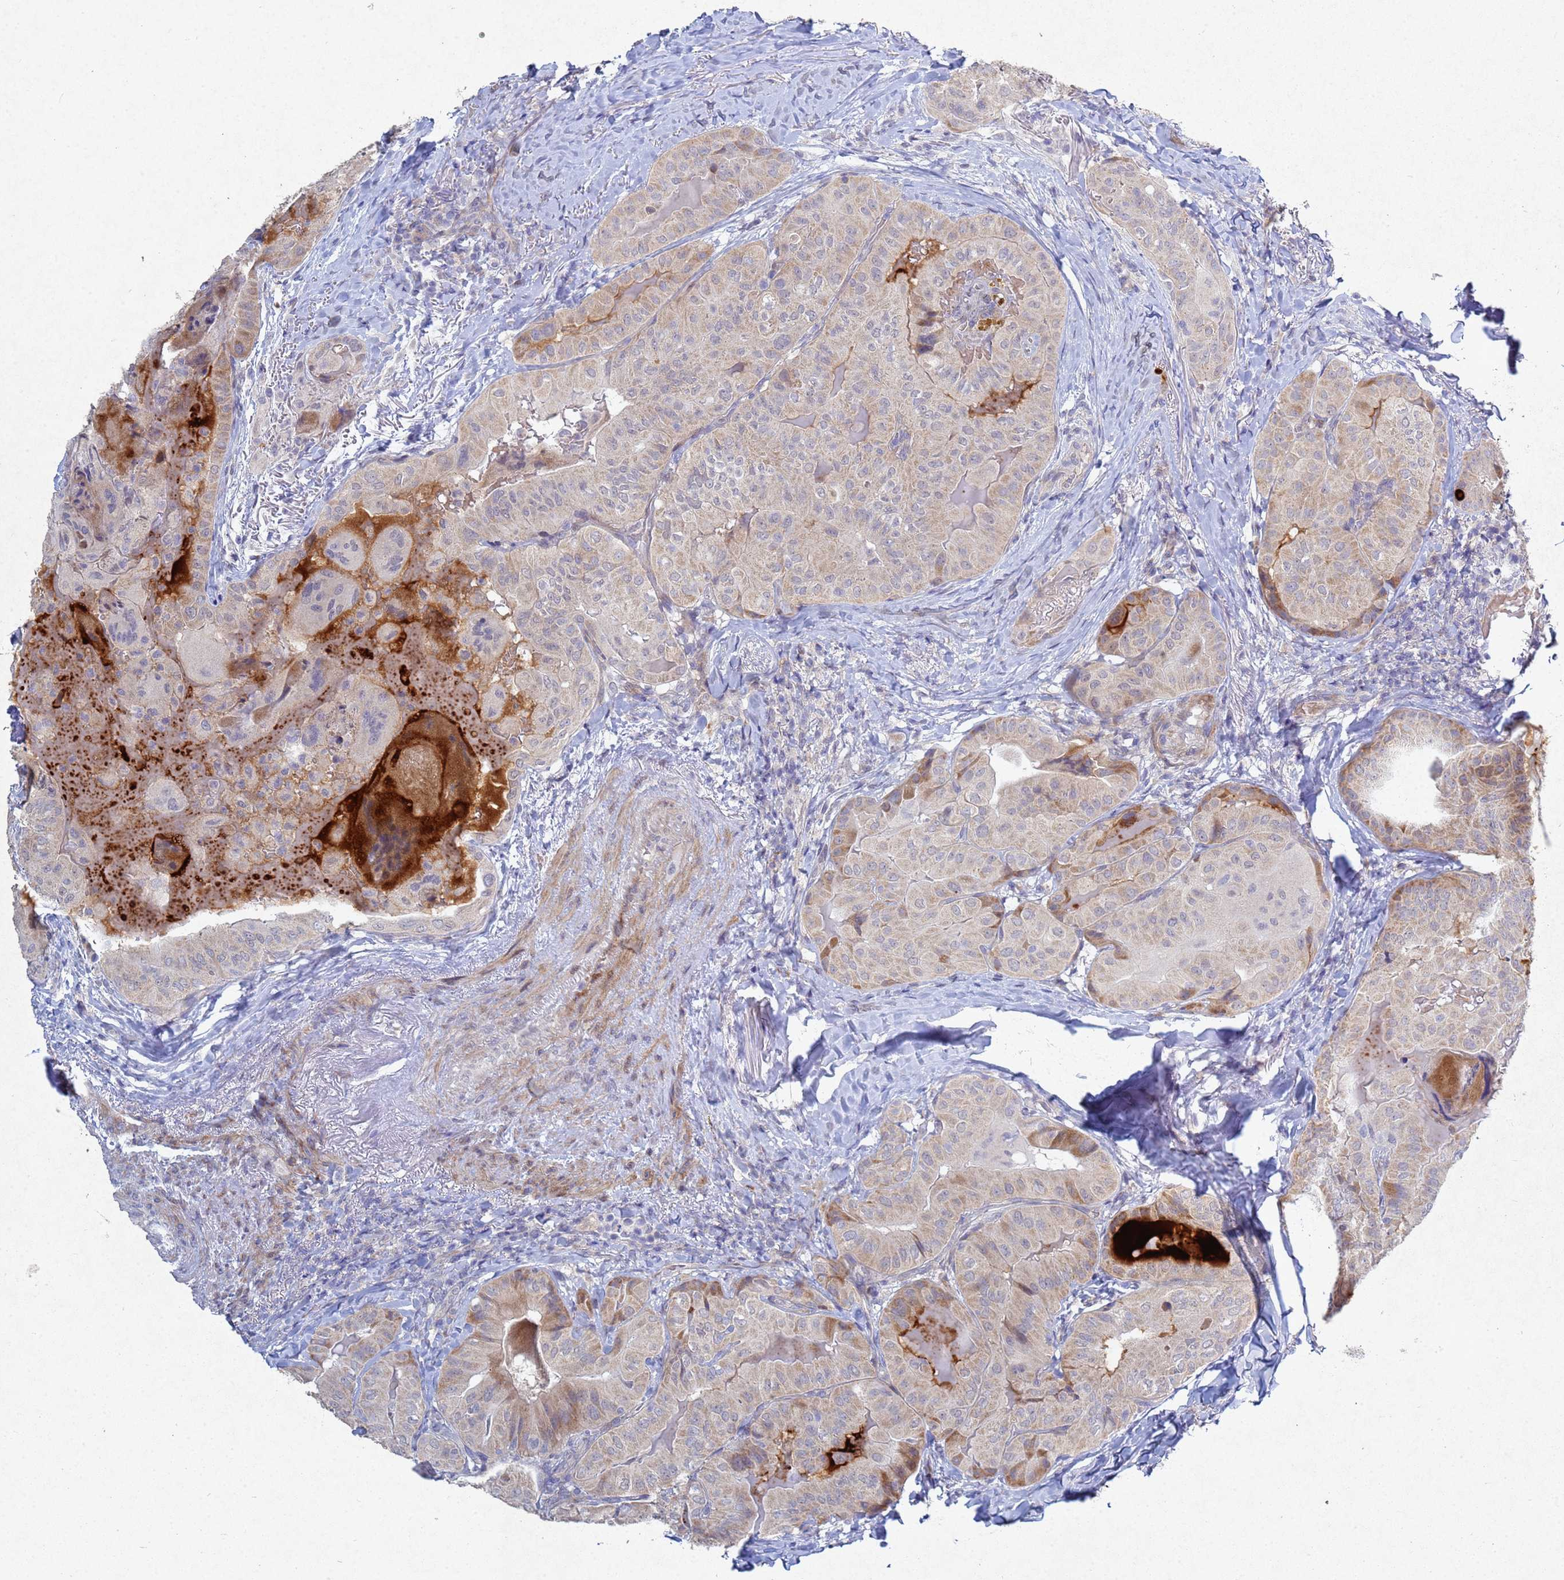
{"staining": {"intensity": "moderate", "quantity": "<25%", "location": "cytoplasmic/membranous"}, "tissue": "thyroid cancer", "cell_type": "Tumor cells", "image_type": "cancer", "snomed": [{"axis": "morphology", "description": "Papillary adenocarcinoma, NOS"}, {"axis": "topography", "description": "Thyroid gland"}], "caption": "Immunohistochemical staining of thyroid papillary adenocarcinoma shows moderate cytoplasmic/membranous protein positivity in approximately <25% of tumor cells. Immunohistochemistry stains the protein in brown and the nuclei are stained blue.", "gene": "TNPO2", "patient": {"sex": "female", "age": 68}}